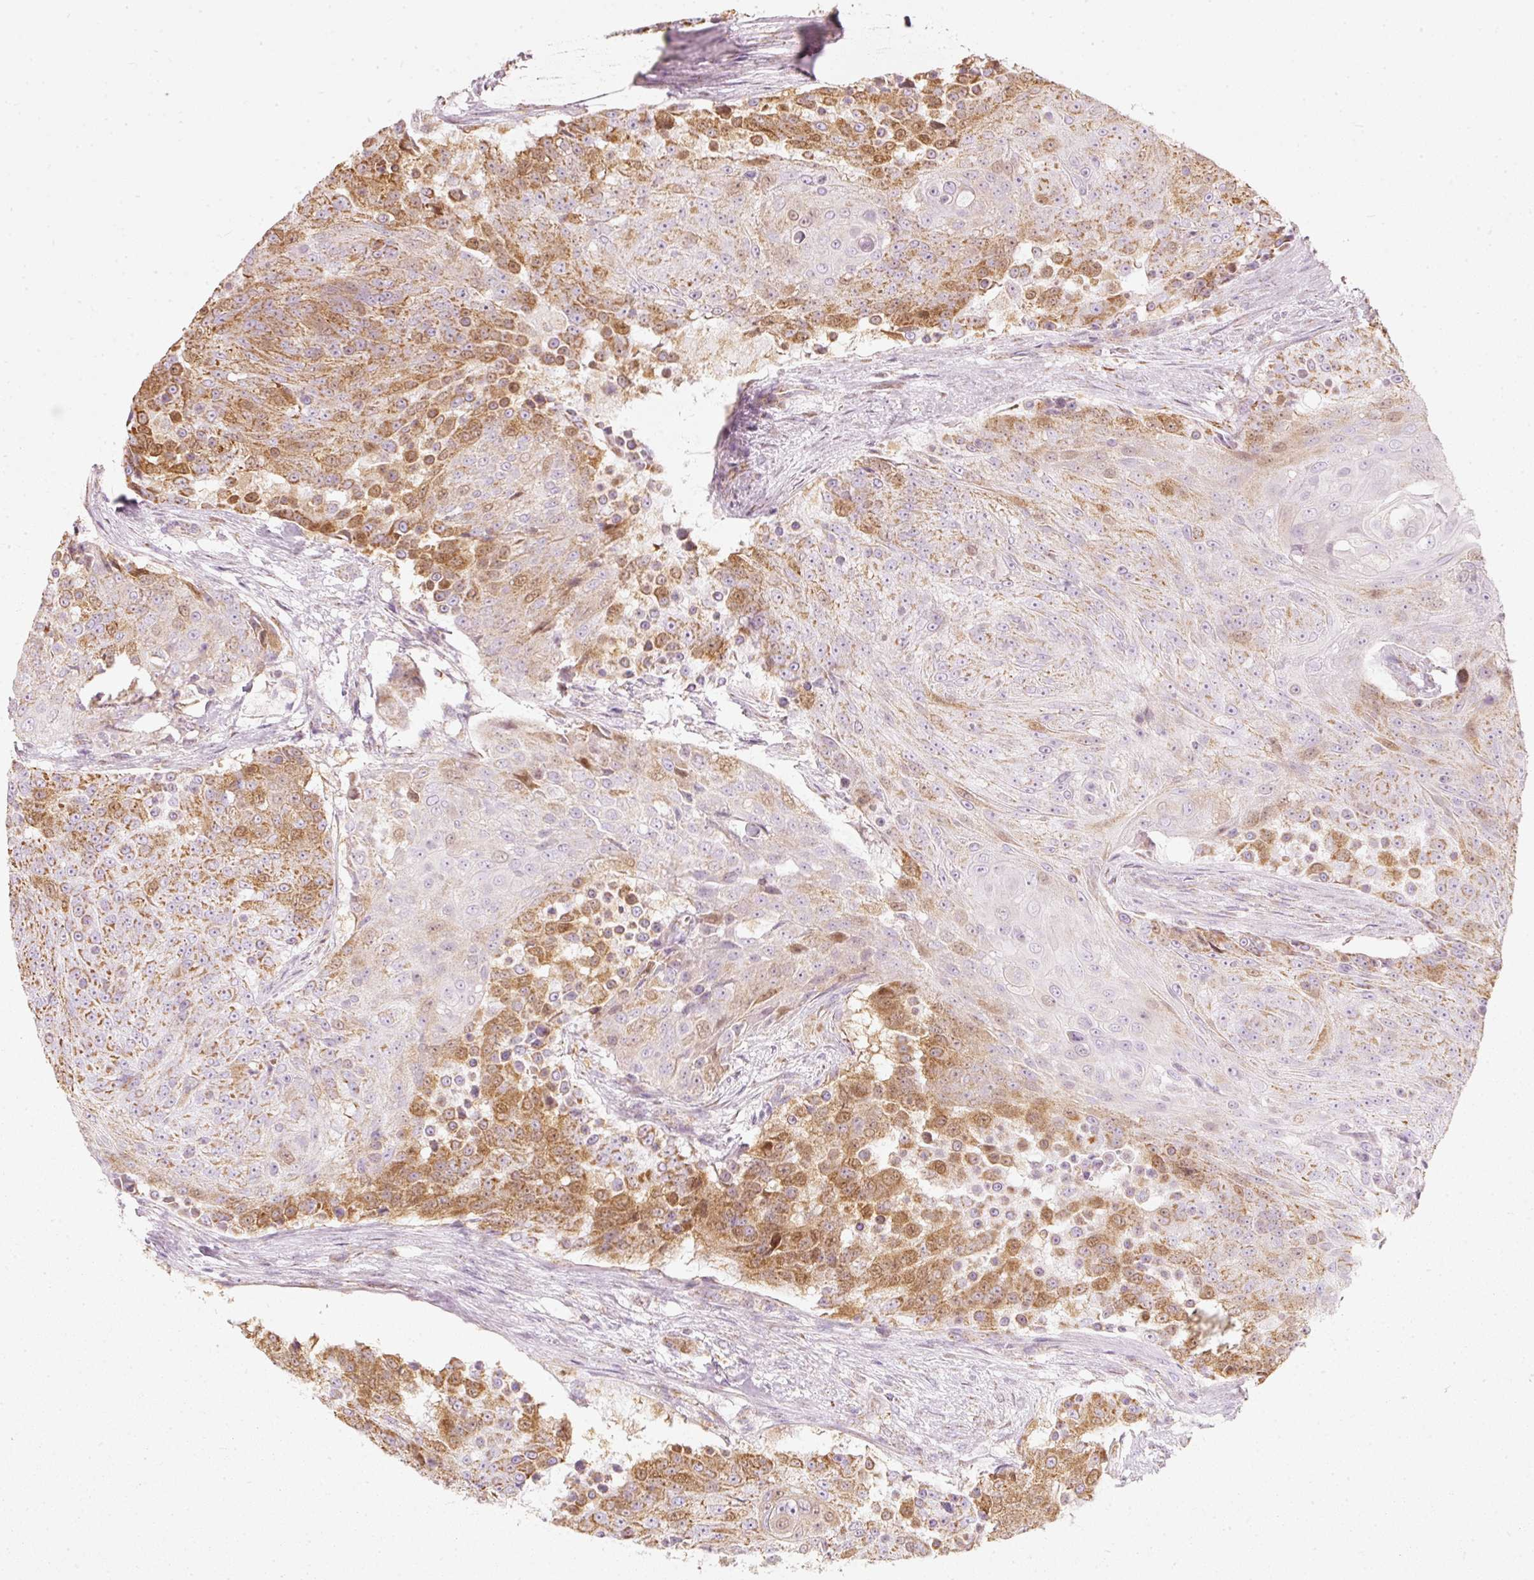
{"staining": {"intensity": "moderate", "quantity": "25%-75%", "location": "cytoplasmic/membranous,nuclear"}, "tissue": "urothelial cancer", "cell_type": "Tumor cells", "image_type": "cancer", "snomed": [{"axis": "morphology", "description": "Urothelial carcinoma, High grade"}, {"axis": "topography", "description": "Urinary bladder"}], "caption": "The photomicrograph demonstrates a brown stain indicating the presence of a protein in the cytoplasmic/membranous and nuclear of tumor cells in urothelial cancer. (Stains: DAB (3,3'-diaminobenzidine) in brown, nuclei in blue, Microscopy: brightfield microscopy at high magnification).", "gene": "DUT", "patient": {"sex": "female", "age": 63}}